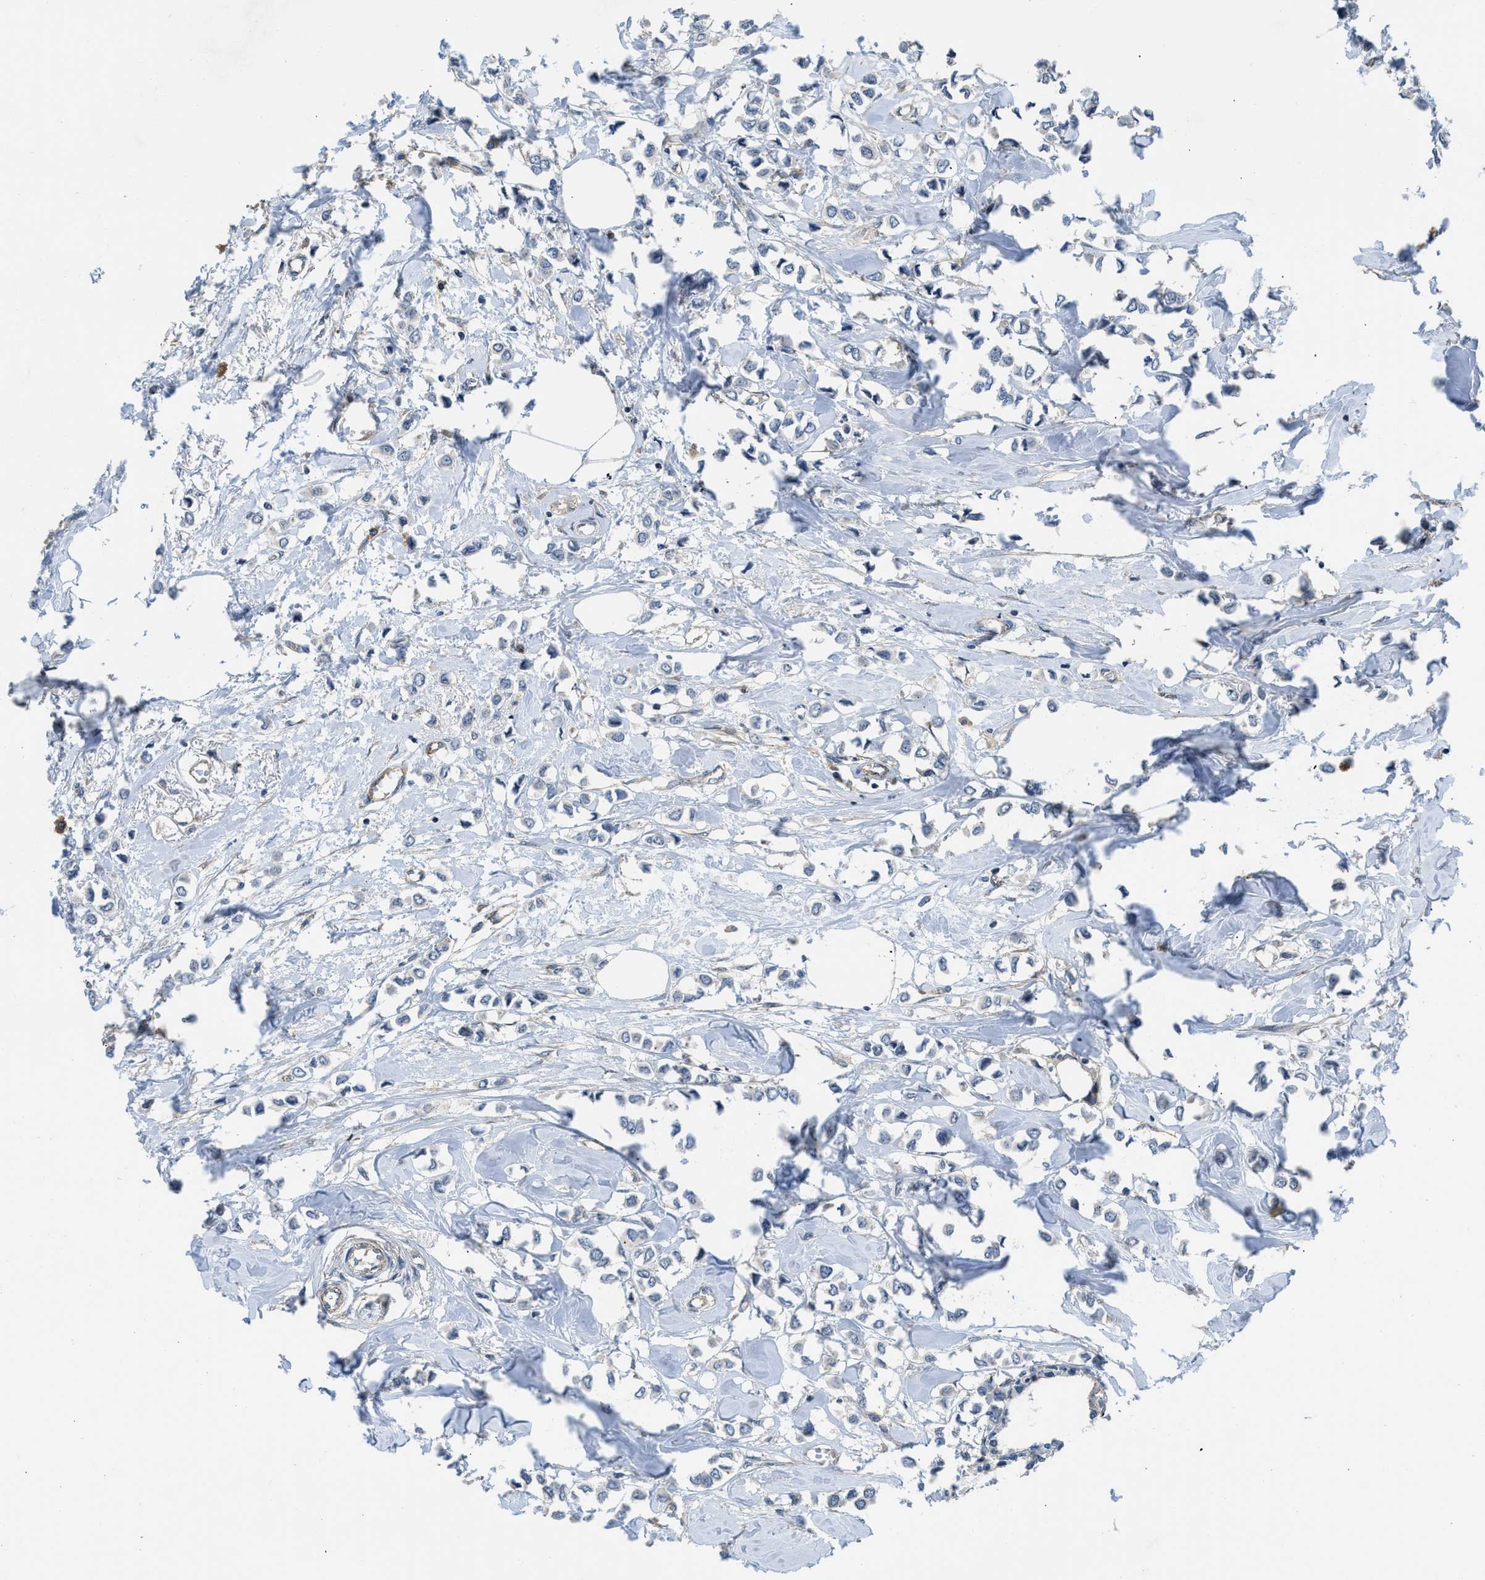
{"staining": {"intensity": "negative", "quantity": "none", "location": "none"}, "tissue": "breast cancer", "cell_type": "Tumor cells", "image_type": "cancer", "snomed": [{"axis": "morphology", "description": "Lobular carcinoma"}, {"axis": "topography", "description": "Breast"}], "caption": "There is no significant expression in tumor cells of lobular carcinoma (breast).", "gene": "GPATCH2L", "patient": {"sex": "female", "age": 51}}